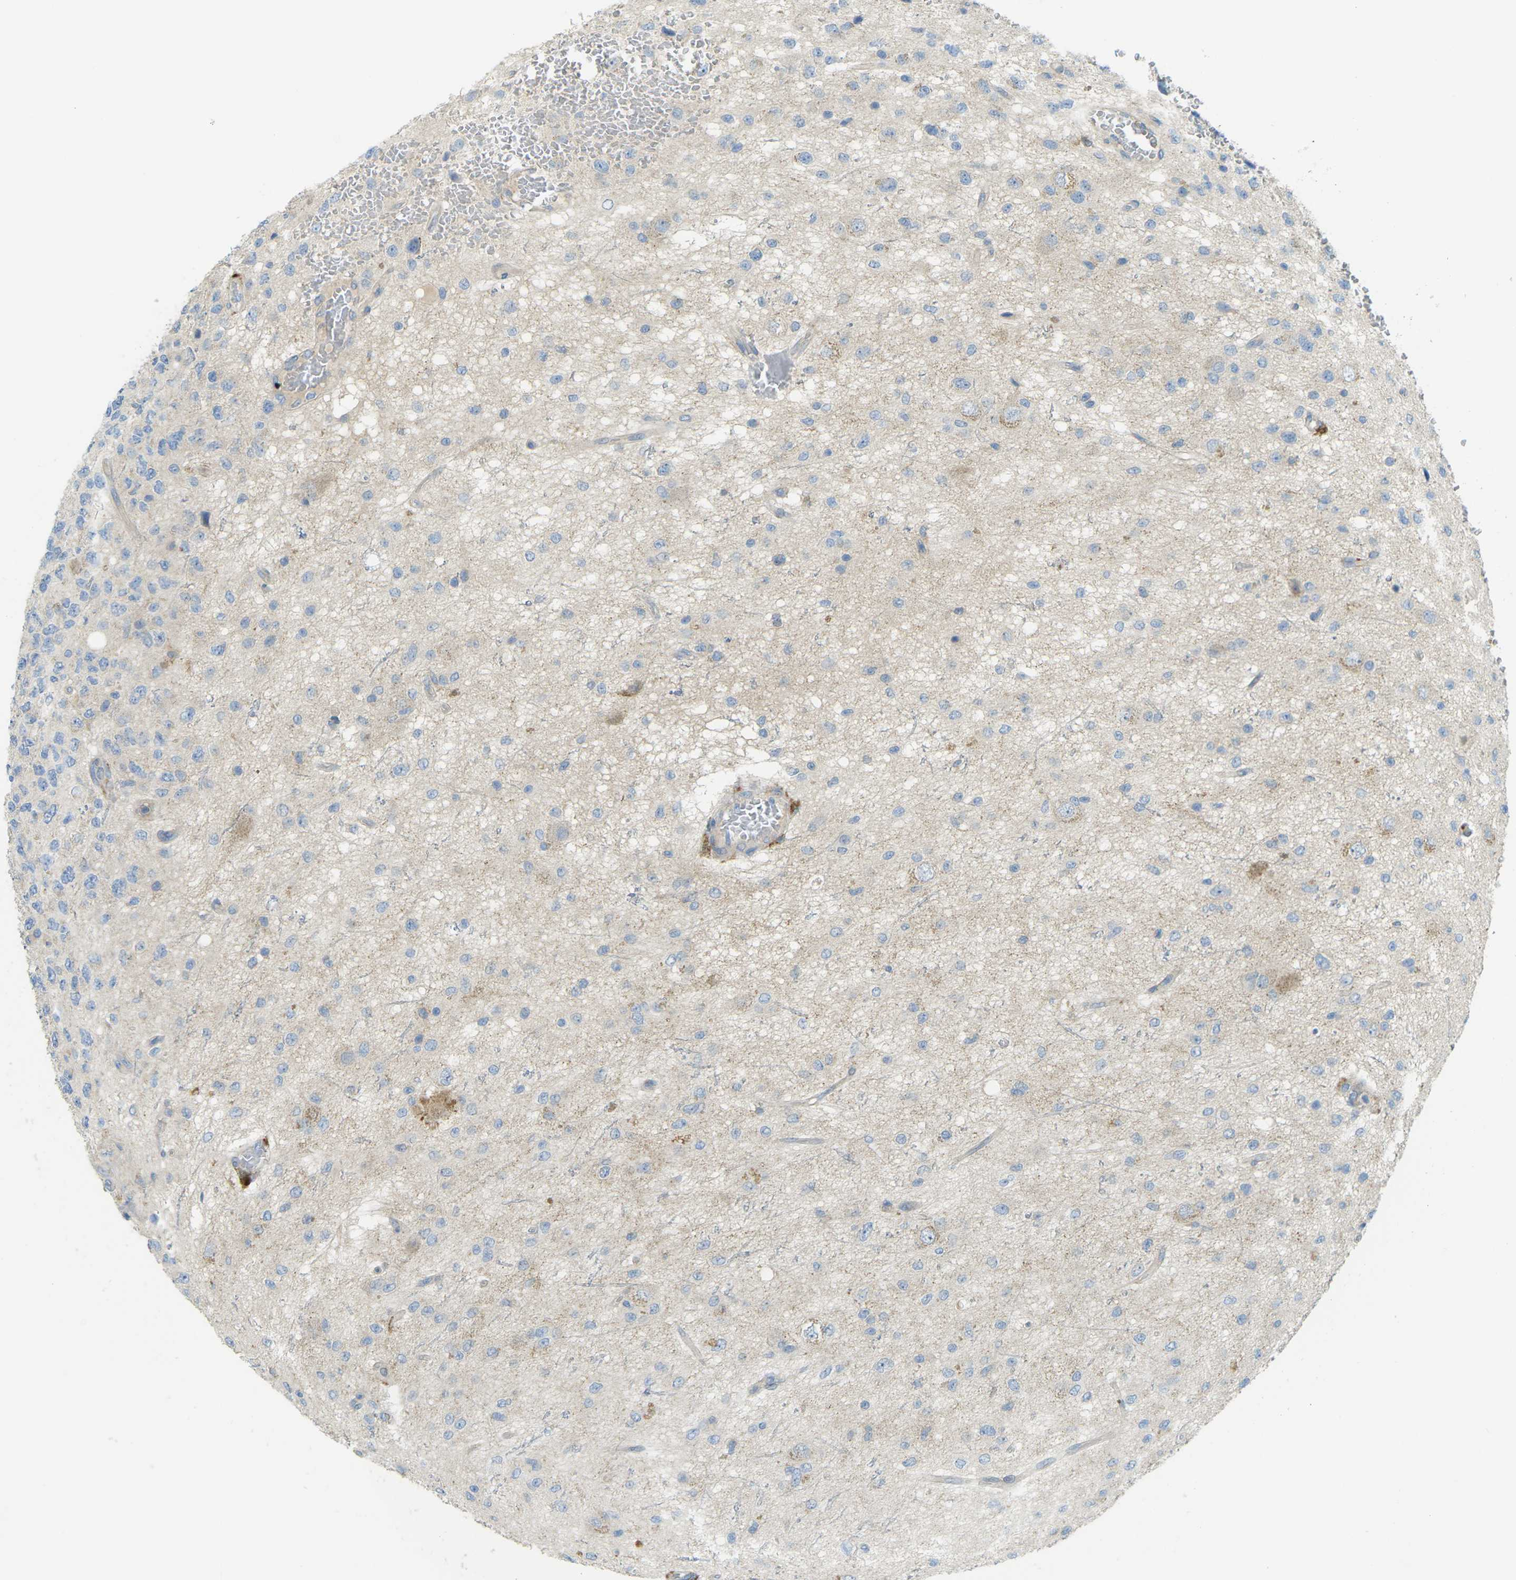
{"staining": {"intensity": "negative", "quantity": "none", "location": "none"}, "tissue": "glioma", "cell_type": "Tumor cells", "image_type": "cancer", "snomed": [{"axis": "morphology", "description": "Glioma, malignant, High grade"}, {"axis": "topography", "description": "pancreas cauda"}], "caption": "This is an immunohistochemistry photomicrograph of human high-grade glioma (malignant). There is no expression in tumor cells.", "gene": "MYLK4", "patient": {"sex": "male", "age": 60}}